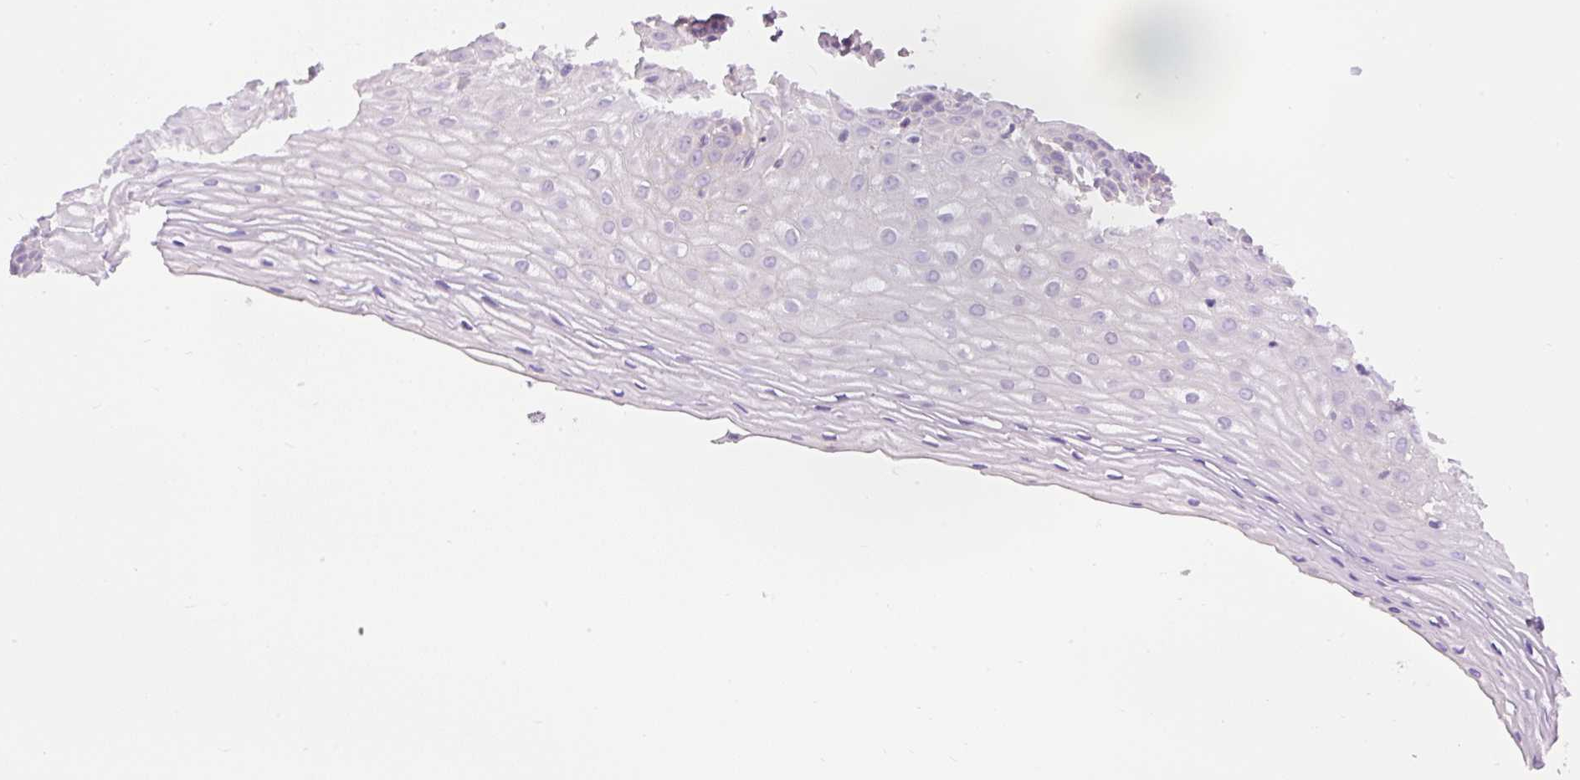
{"staining": {"intensity": "negative", "quantity": "none", "location": "none"}, "tissue": "cervix", "cell_type": "Glandular cells", "image_type": "normal", "snomed": [{"axis": "morphology", "description": "Normal tissue, NOS"}, {"axis": "topography", "description": "Cervix"}], "caption": "IHC micrograph of unremarkable cervix stained for a protein (brown), which shows no expression in glandular cells.", "gene": "LHFPL5", "patient": {"sex": "female", "age": 36}}